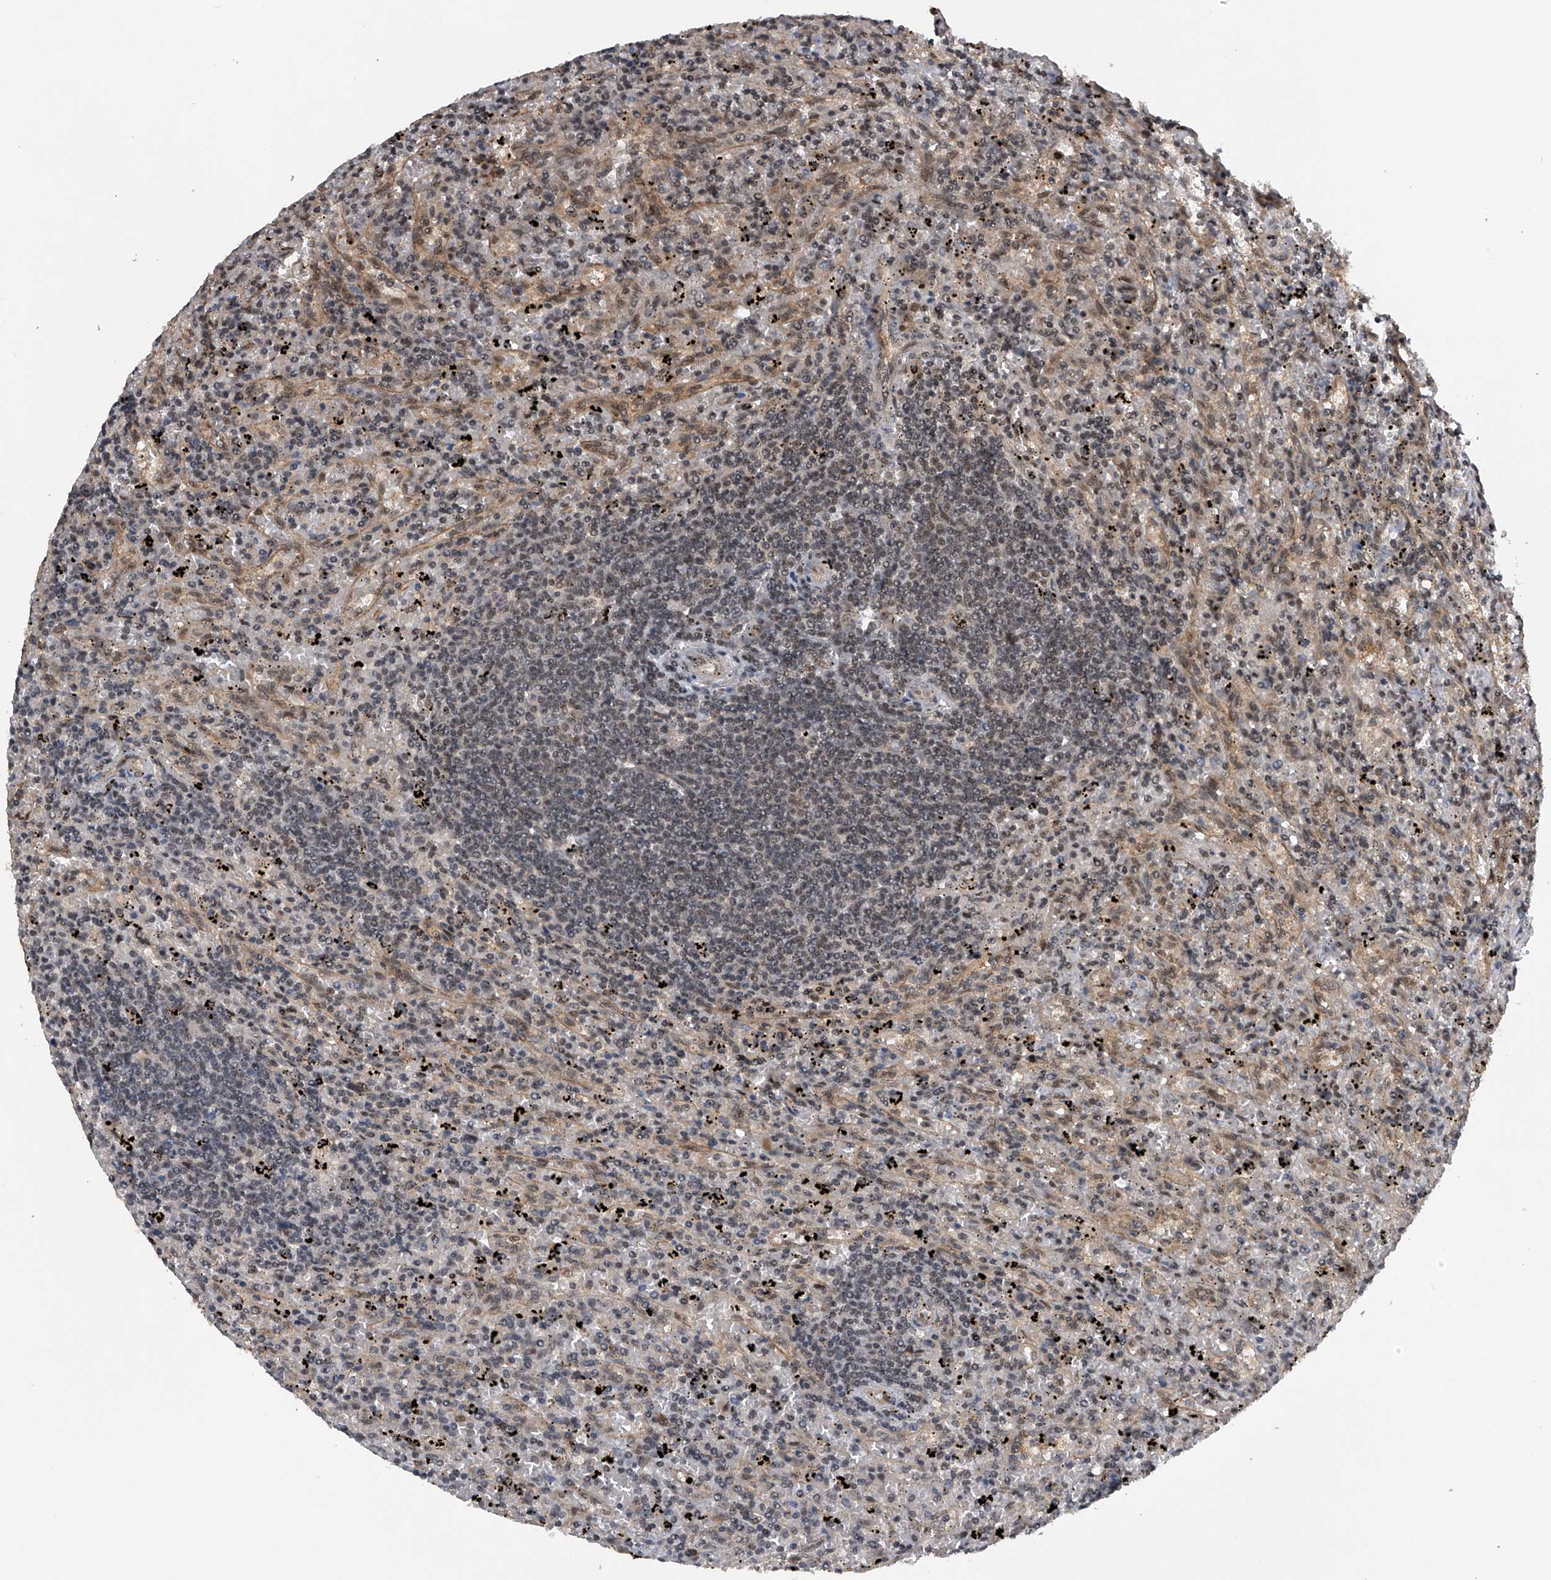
{"staining": {"intensity": "negative", "quantity": "none", "location": "none"}, "tissue": "lymphoma", "cell_type": "Tumor cells", "image_type": "cancer", "snomed": [{"axis": "morphology", "description": "Malignant lymphoma, non-Hodgkin's type, Low grade"}, {"axis": "topography", "description": "Spleen"}], "caption": "This micrograph is of malignant lymphoma, non-Hodgkin's type (low-grade) stained with immunohistochemistry to label a protein in brown with the nuclei are counter-stained blue. There is no expression in tumor cells.", "gene": "SLC12A8", "patient": {"sex": "male", "age": 76}}